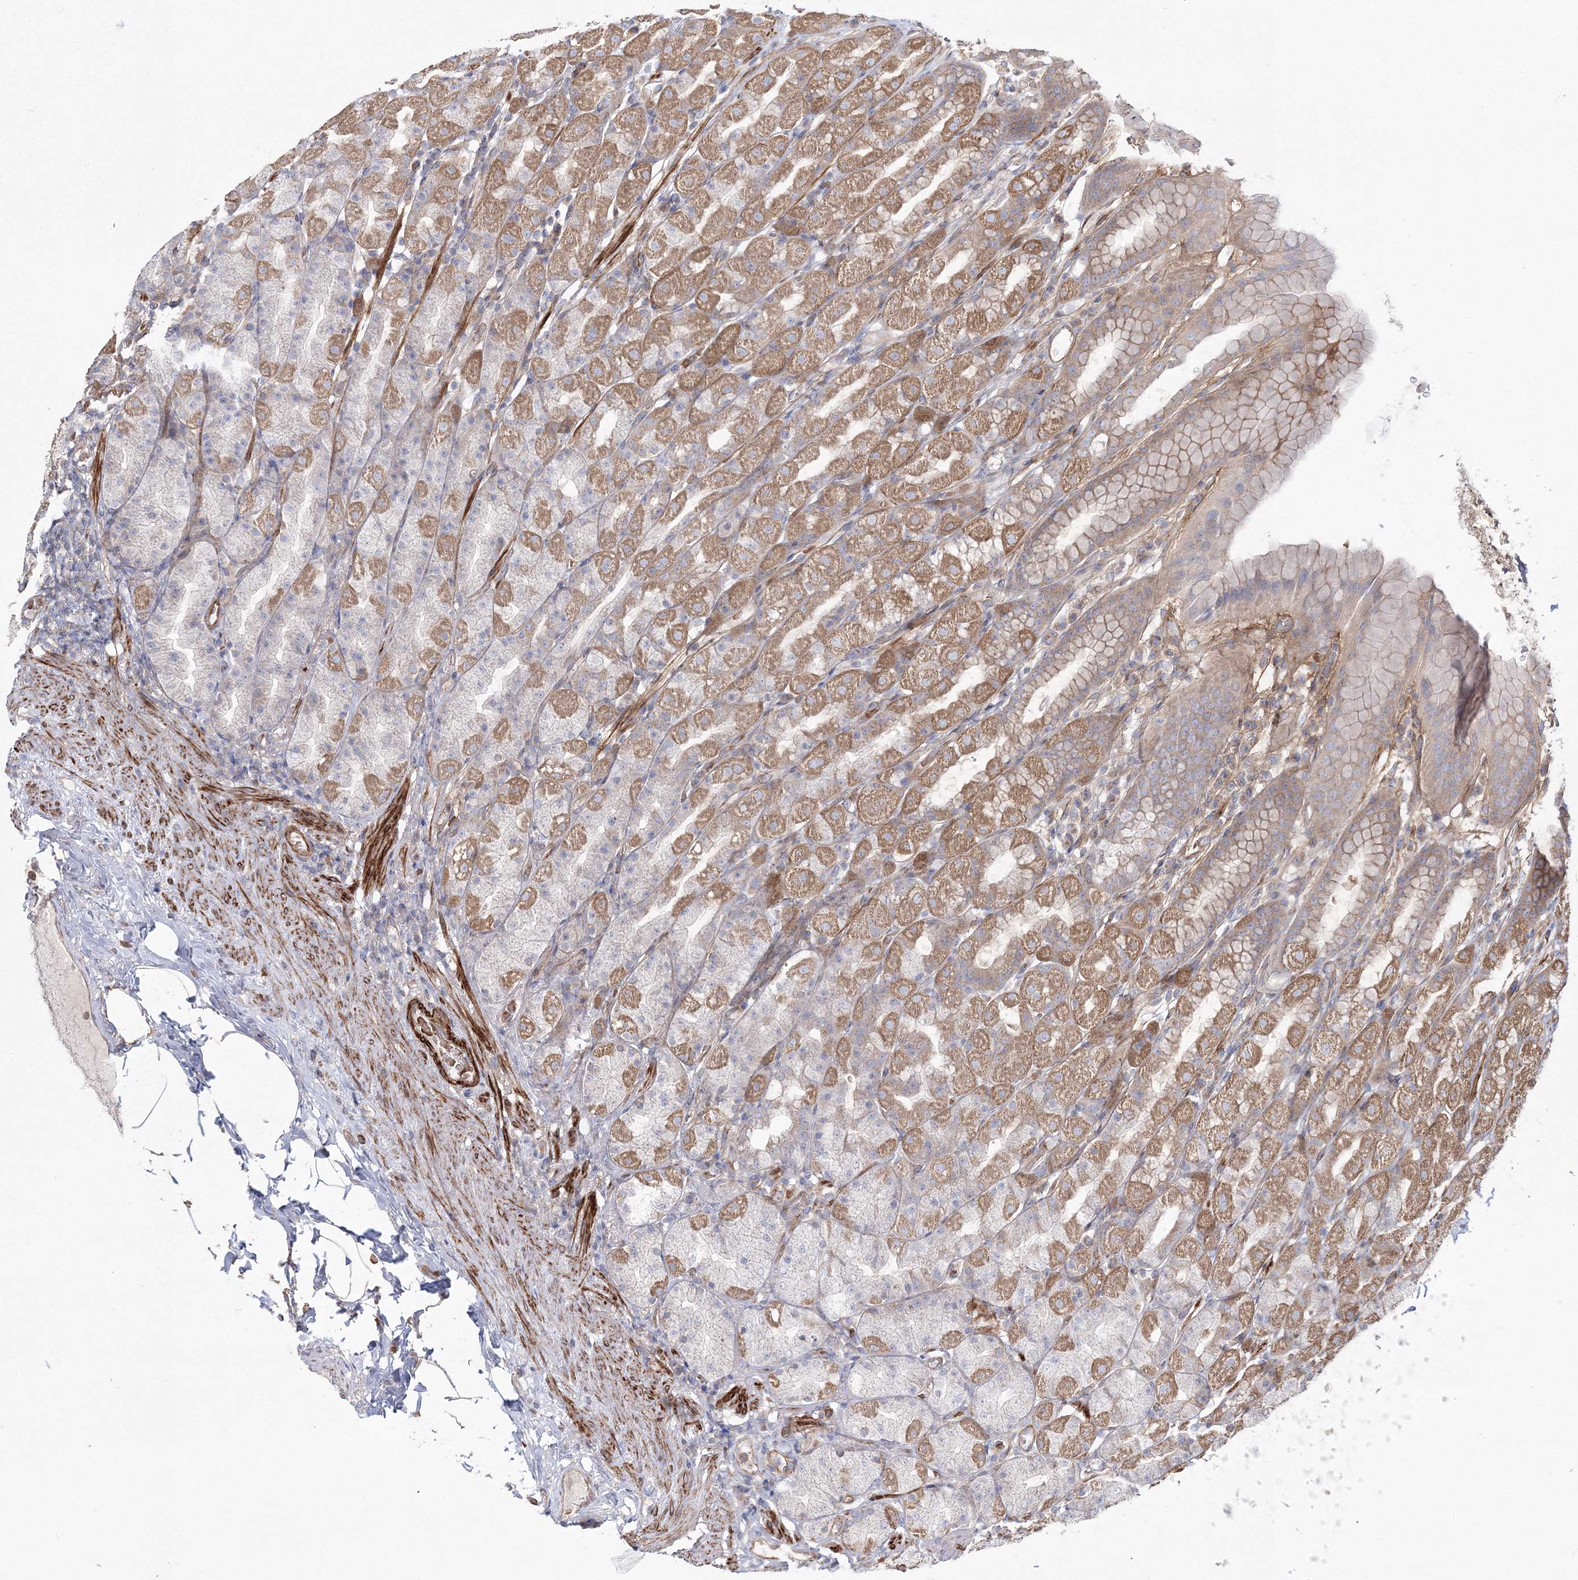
{"staining": {"intensity": "moderate", "quantity": "25%-75%", "location": "cytoplasmic/membranous"}, "tissue": "stomach", "cell_type": "Glandular cells", "image_type": "normal", "snomed": [{"axis": "morphology", "description": "Normal tissue, NOS"}, {"axis": "topography", "description": "Stomach, upper"}], "caption": "Immunohistochemical staining of normal stomach reveals moderate cytoplasmic/membranous protein positivity in approximately 25%-75% of glandular cells.", "gene": "ZSWIM6", "patient": {"sex": "male", "age": 68}}